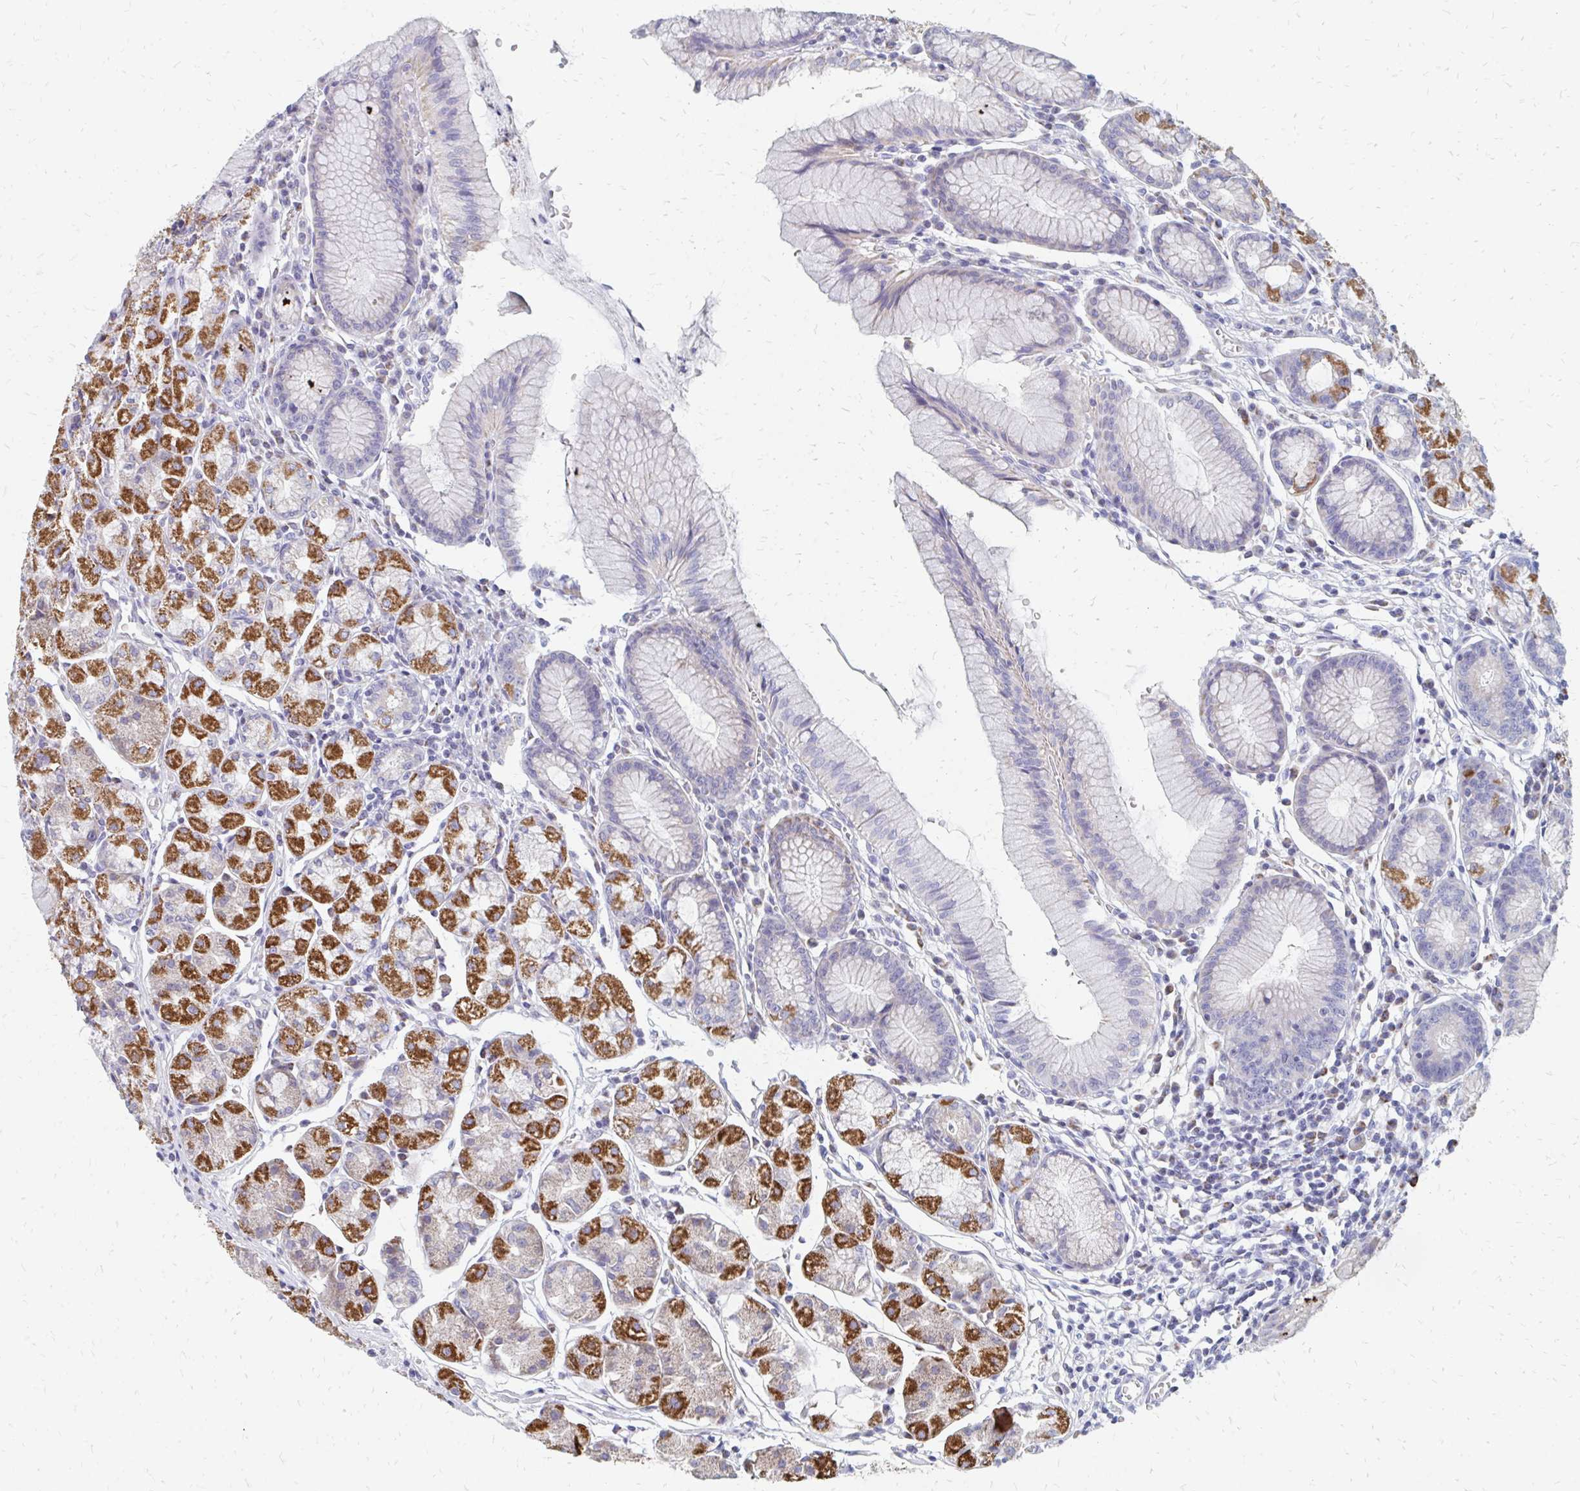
{"staining": {"intensity": "strong", "quantity": "25%-75%", "location": "cytoplasmic/membranous"}, "tissue": "stomach", "cell_type": "Glandular cells", "image_type": "normal", "snomed": [{"axis": "morphology", "description": "Normal tissue, NOS"}, {"axis": "topography", "description": "Stomach"}], "caption": "This photomicrograph exhibits immunohistochemistry (IHC) staining of unremarkable human stomach, with high strong cytoplasmic/membranous positivity in approximately 25%-75% of glandular cells.", "gene": "OR10V1", "patient": {"sex": "male", "age": 55}}